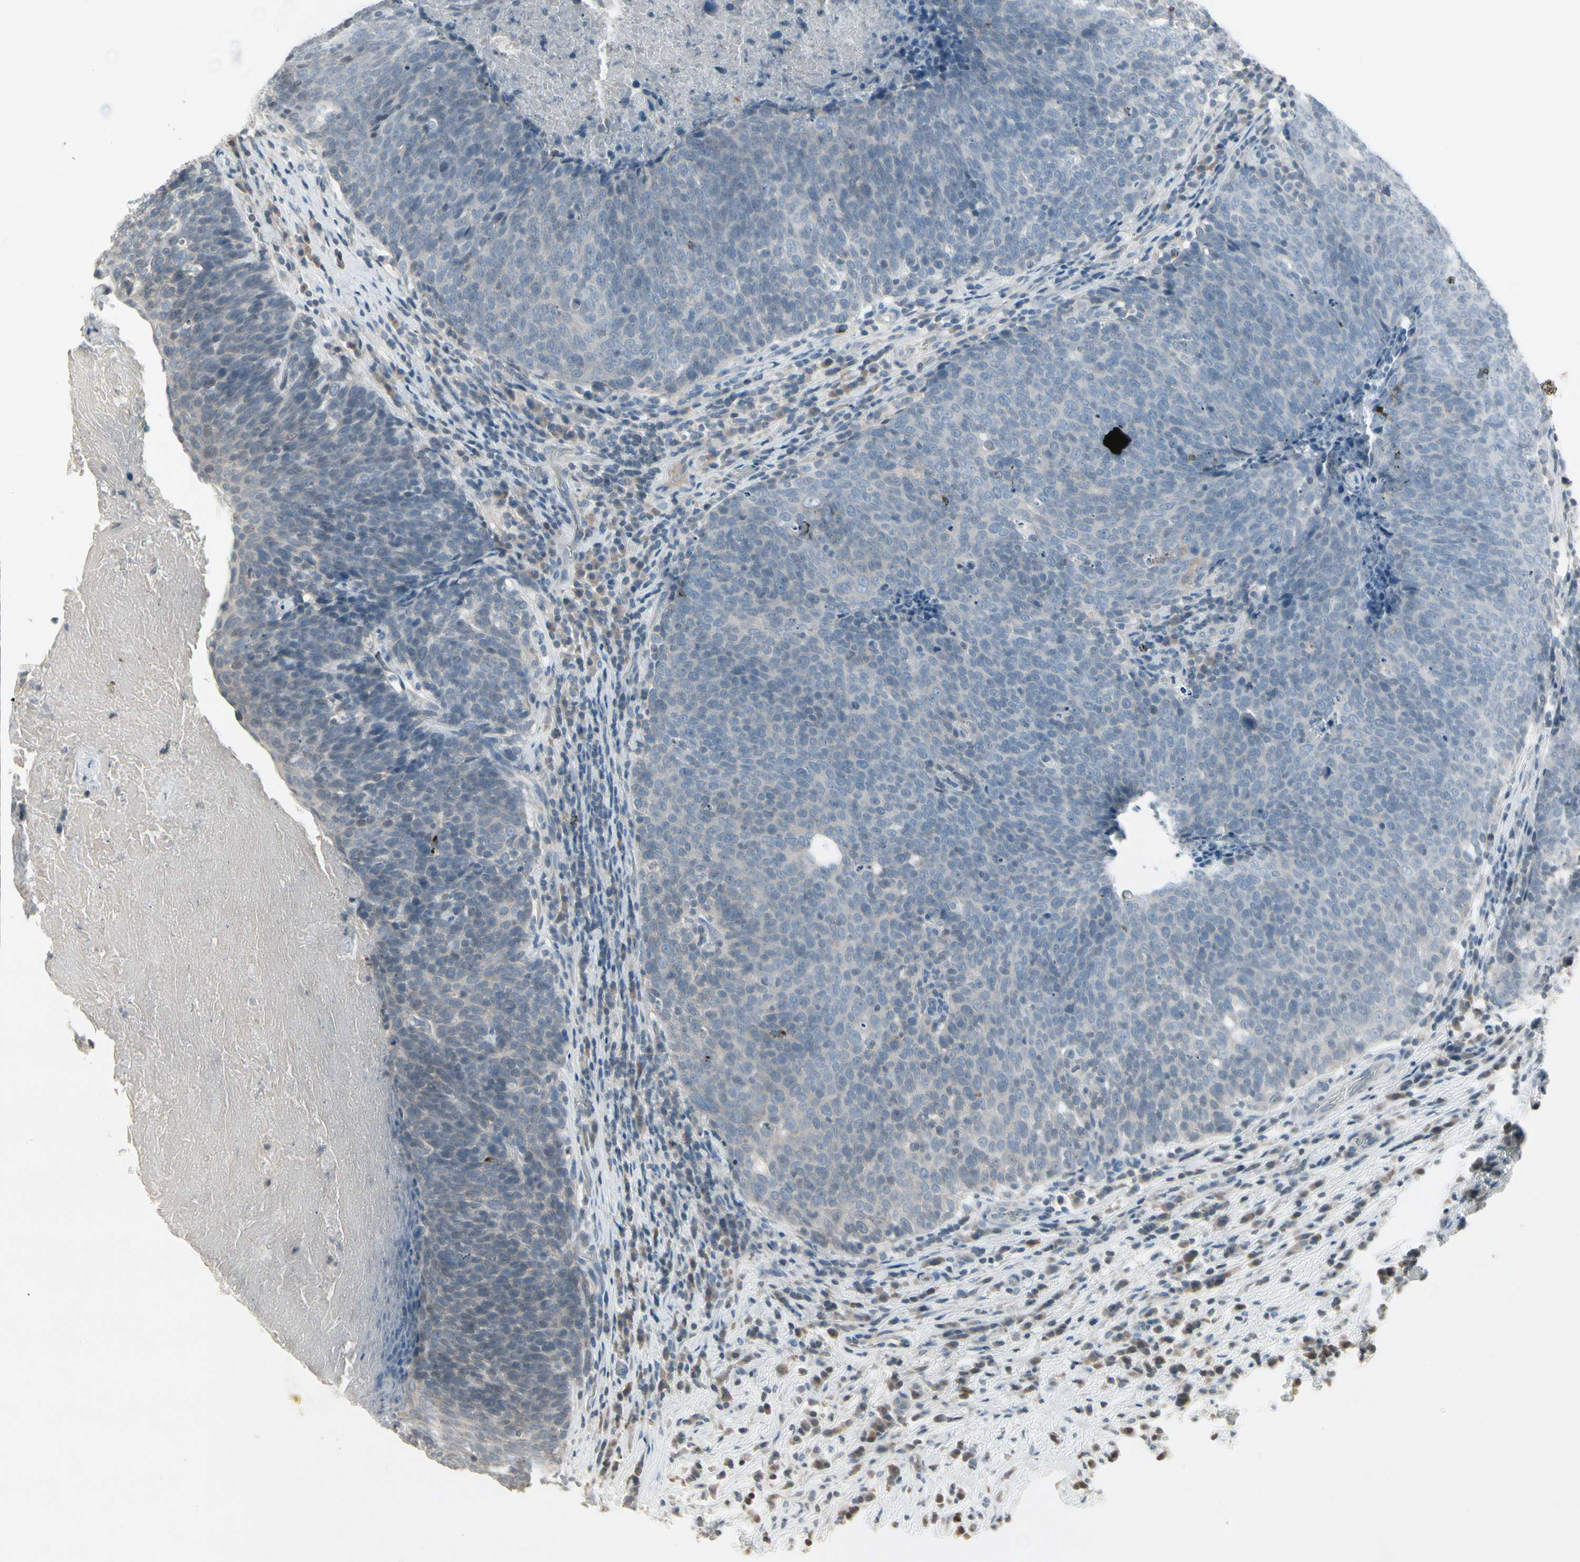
{"staining": {"intensity": "negative", "quantity": "none", "location": "none"}, "tissue": "head and neck cancer", "cell_type": "Tumor cells", "image_type": "cancer", "snomed": [{"axis": "morphology", "description": "Squamous cell carcinoma, NOS"}, {"axis": "morphology", "description": "Squamous cell carcinoma, metastatic, NOS"}, {"axis": "topography", "description": "Lymph node"}, {"axis": "topography", "description": "Head-Neck"}], "caption": "An IHC micrograph of squamous cell carcinoma (head and neck) is shown. There is no staining in tumor cells of squamous cell carcinoma (head and neck).", "gene": "ARG2", "patient": {"sex": "male", "age": 62}}